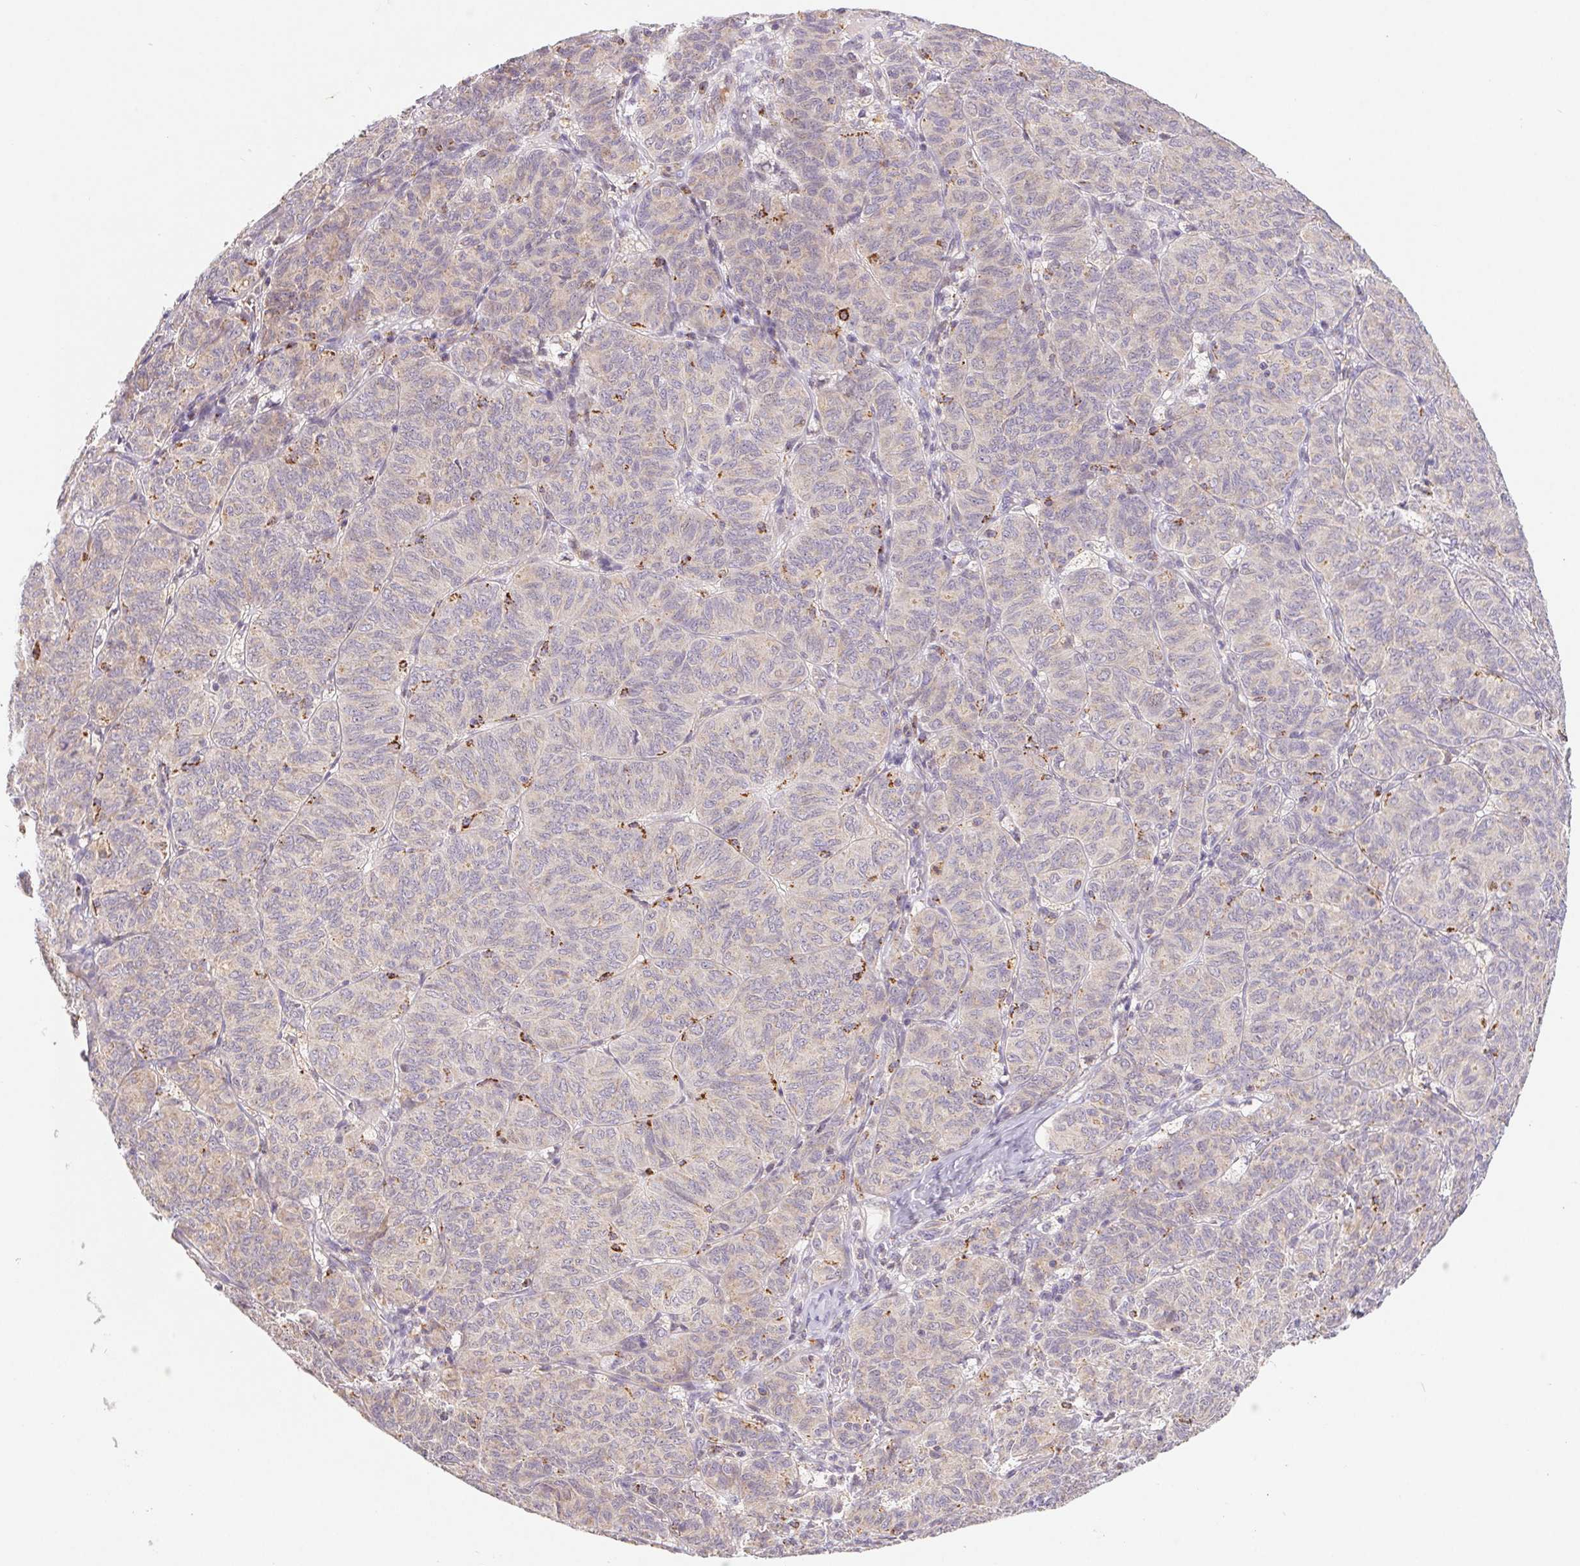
{"staining": {"intensity": "negative", "quantity": "none", "location": "none"}, "tissue": "ovarian cancer", "cell_type": "Tumor cells", "image_type": "cancer", "snomed": [{"axis": "morphology", "description": "Carcinoma, endometroid"}, {"axis": "topography", "description": "Ovary"}], "caption": "High power microscopy photomicrograph of an IHC micrograph of endometroid carcinoma (ovarian), revealing no significant expression in tumor cells.", "gene": "EMC6", "patient": {"sex": "female", "age": 80}}